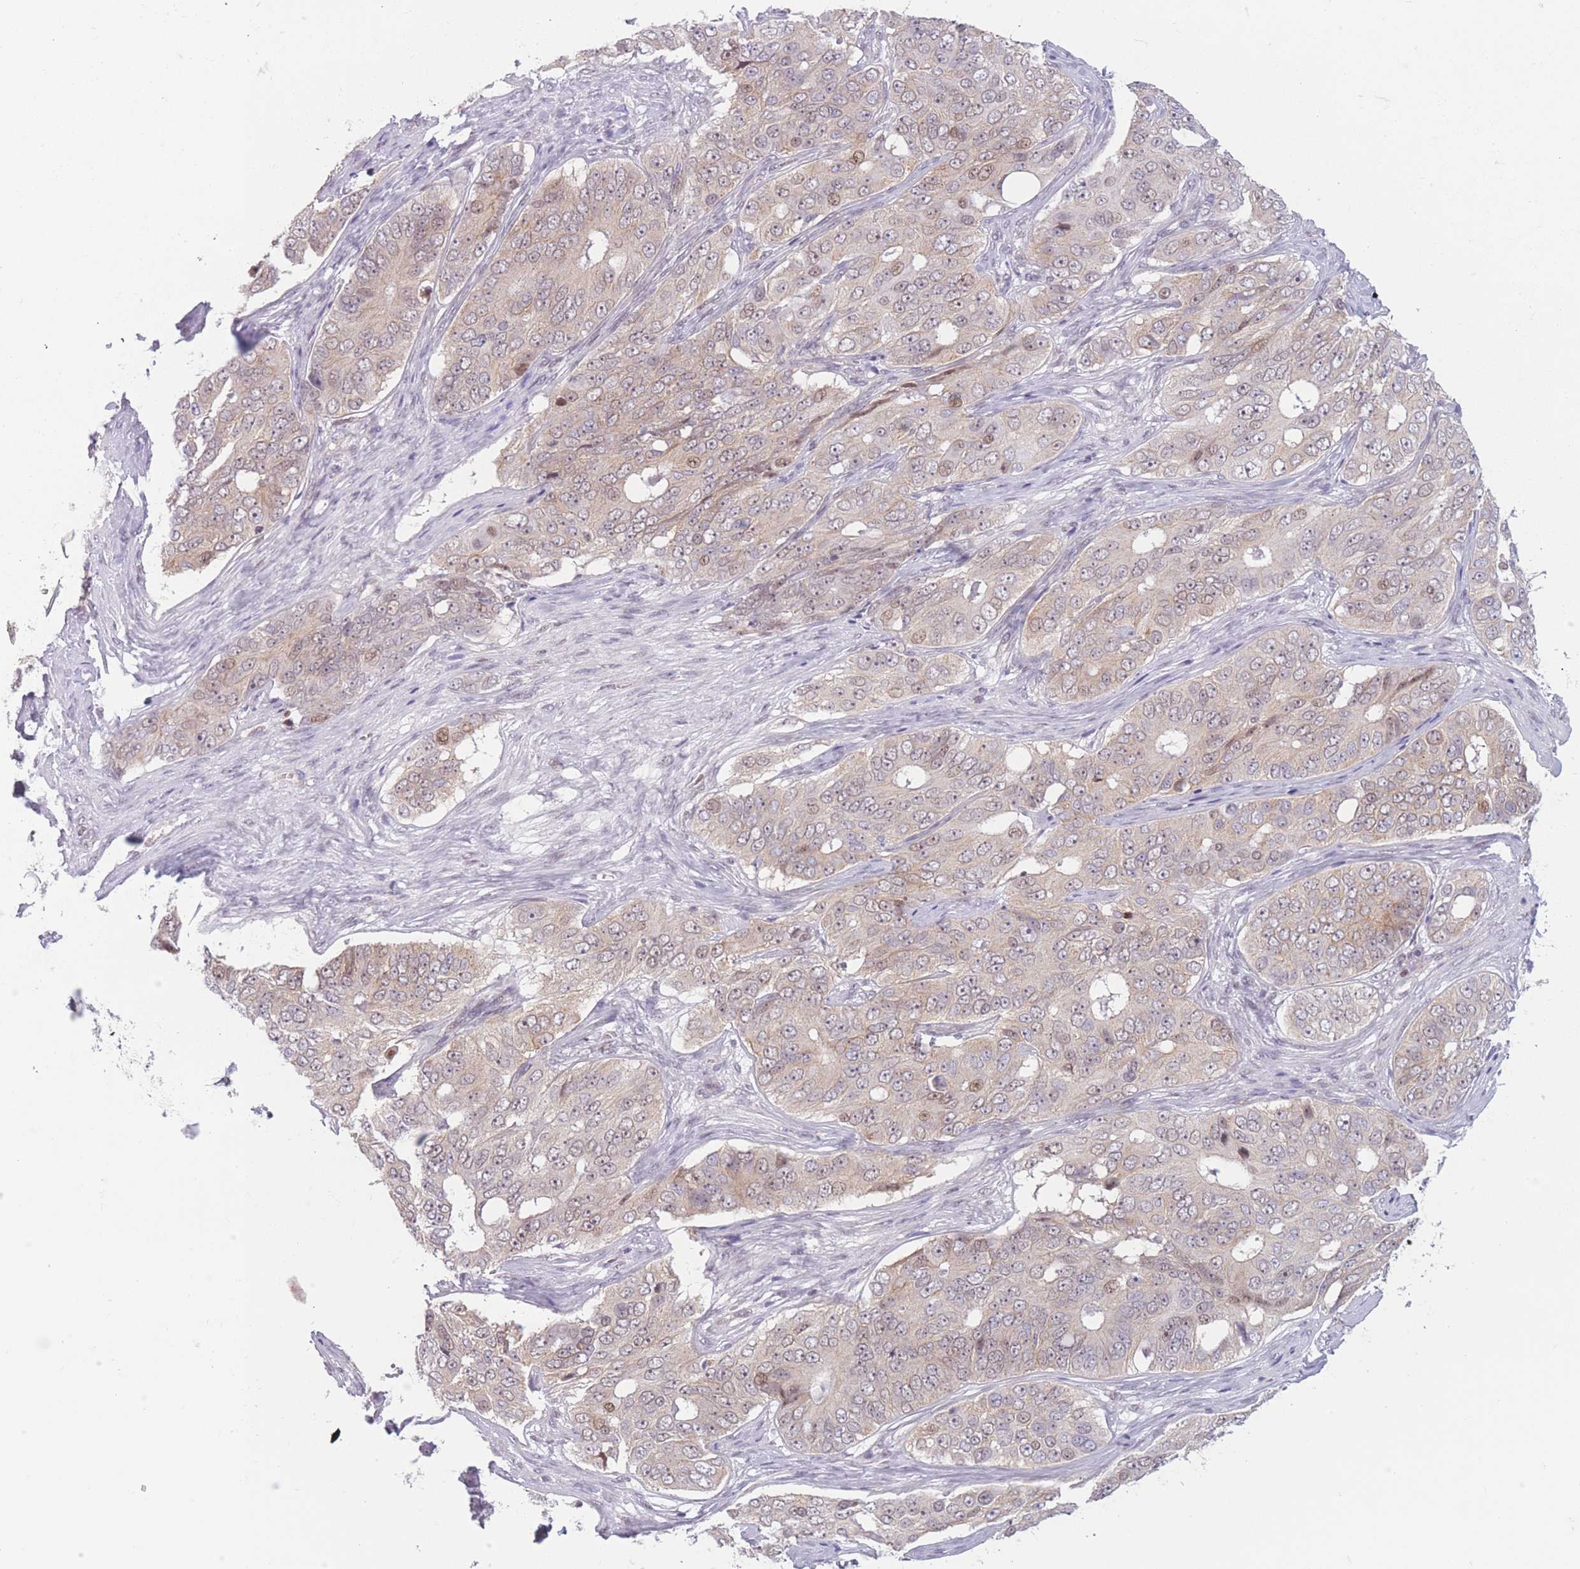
{"staining": {"intensity": "weak", "quantity": "25%-75%", "location": "nuclear"}, "tissue": "ovarian cancer", "cell_type": "Tumor cells", "image_type": "cancer", "snomed": [{"axis": "morphology", "description": "Carcinoma, endometroid"}, {"axis": "topography", "description": "Ovary"}], "caption": "Immunohistochemistry micrograph of ovarian cancer stained for a protein (brown), which displays low levels of weak nuclear positivity in approximately 25%-75% of tumor cells.", "gene": "ZNF439", "patient": {"sex": "female", "age": 51}}